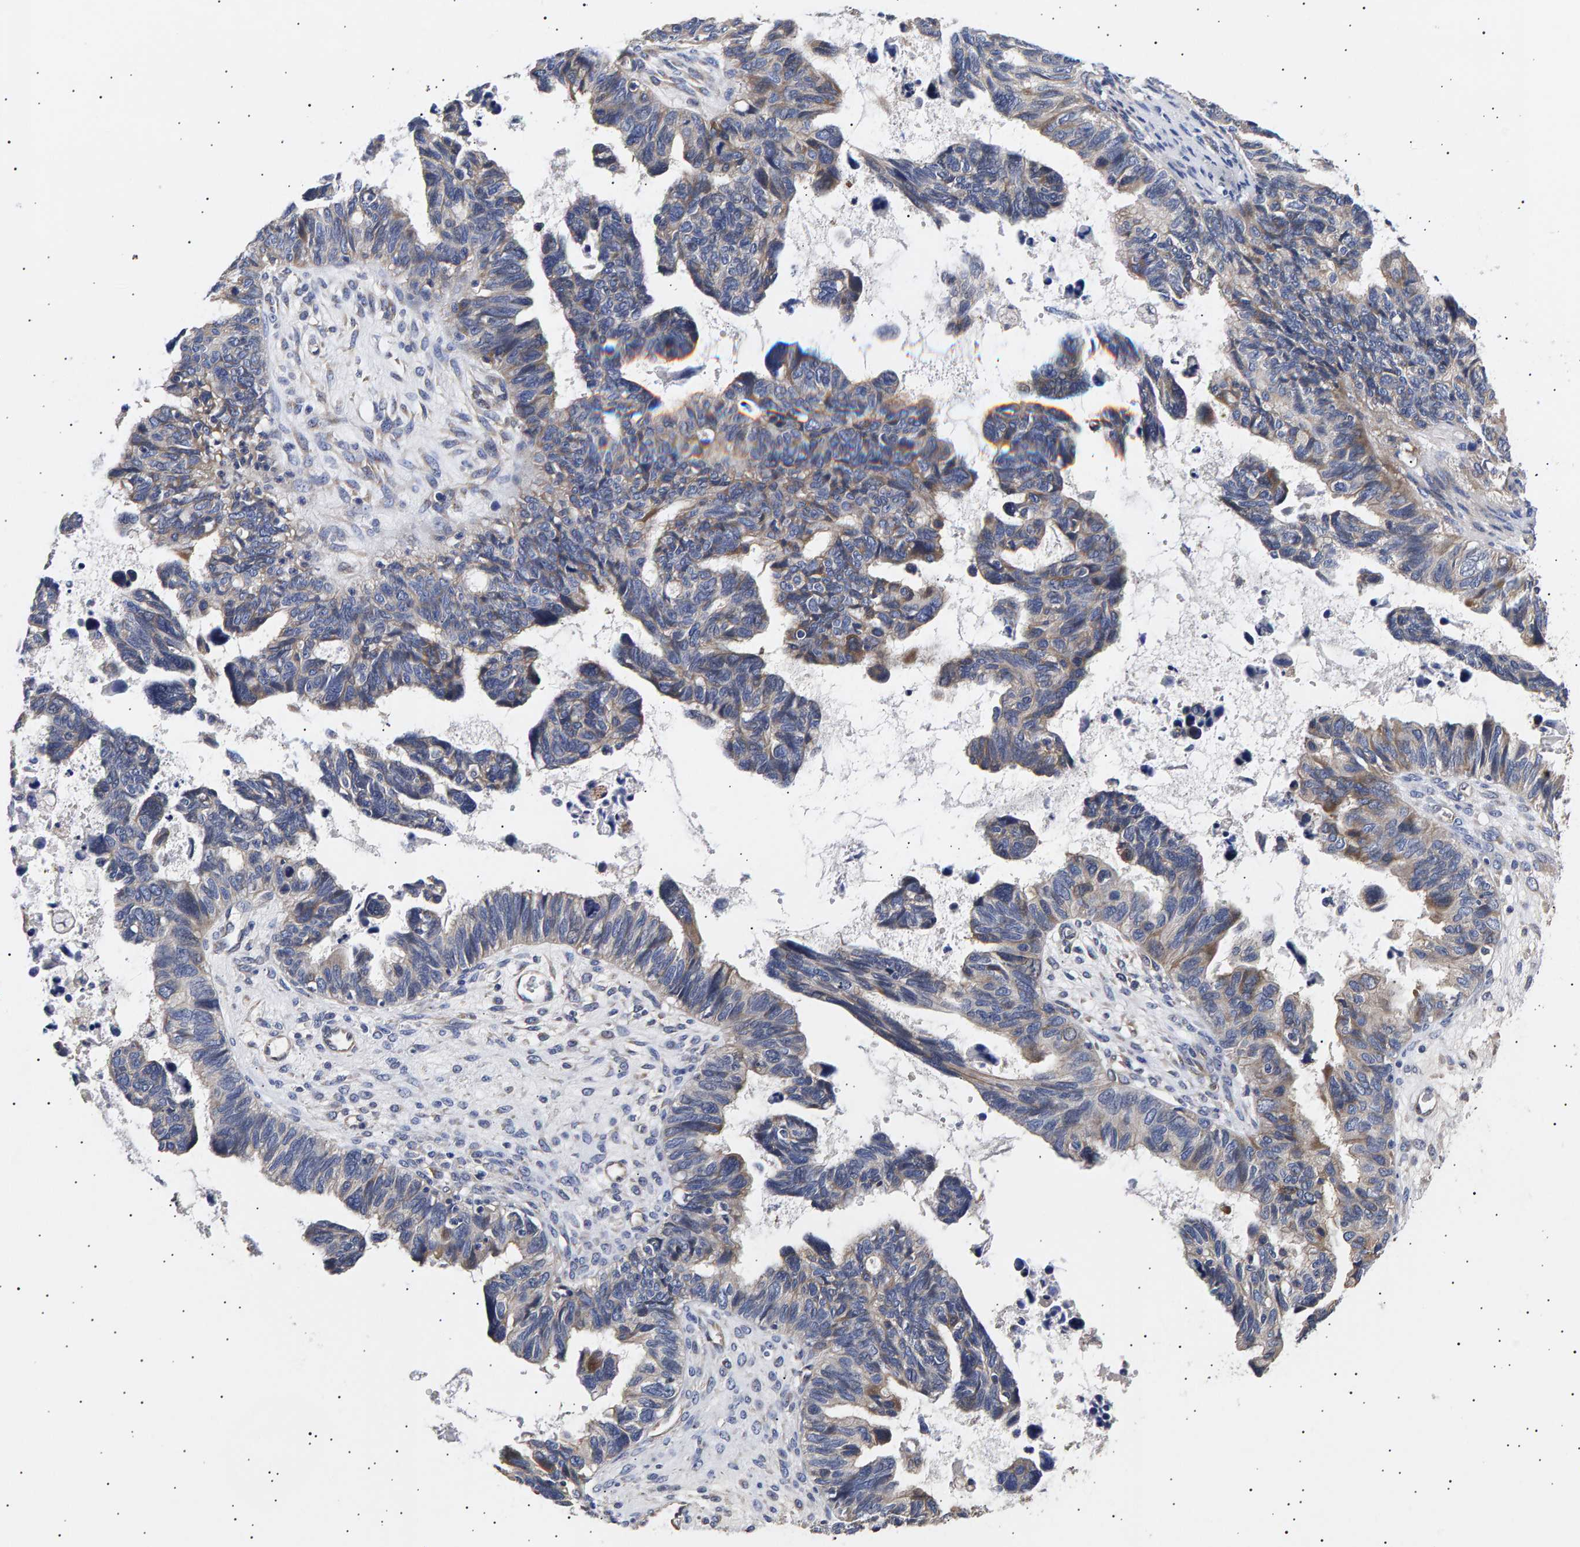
{"staining": {"intensity": "weak", "quantity": "<25%", "location": "cytoplasmic/membranous"}, "tissue": "ovarian cancer", "cell_type": "Tumor cells", "image_type": "cancer", "snomed": [{"axis": "morphology", "description": "Cystadenocarcinoma, serous, NOS"}, {"axis": "topography", "description": "Ovary"}], "caption": "Immunohistochemistry photomicrograph of neoplastic tissue: human serous cystadenocarcinoma (ovarian) stained with DAB displays no significant protein expression in tumor cells. Brightfield microscopy of immunohistochemistry stained with DAB (3,3'-diaminobenzidine) (brown) and hematoxylin (blue), captured at high magnification.", "gene": "ANKRD40", "patient": {"sex": "female", "age": 79}}